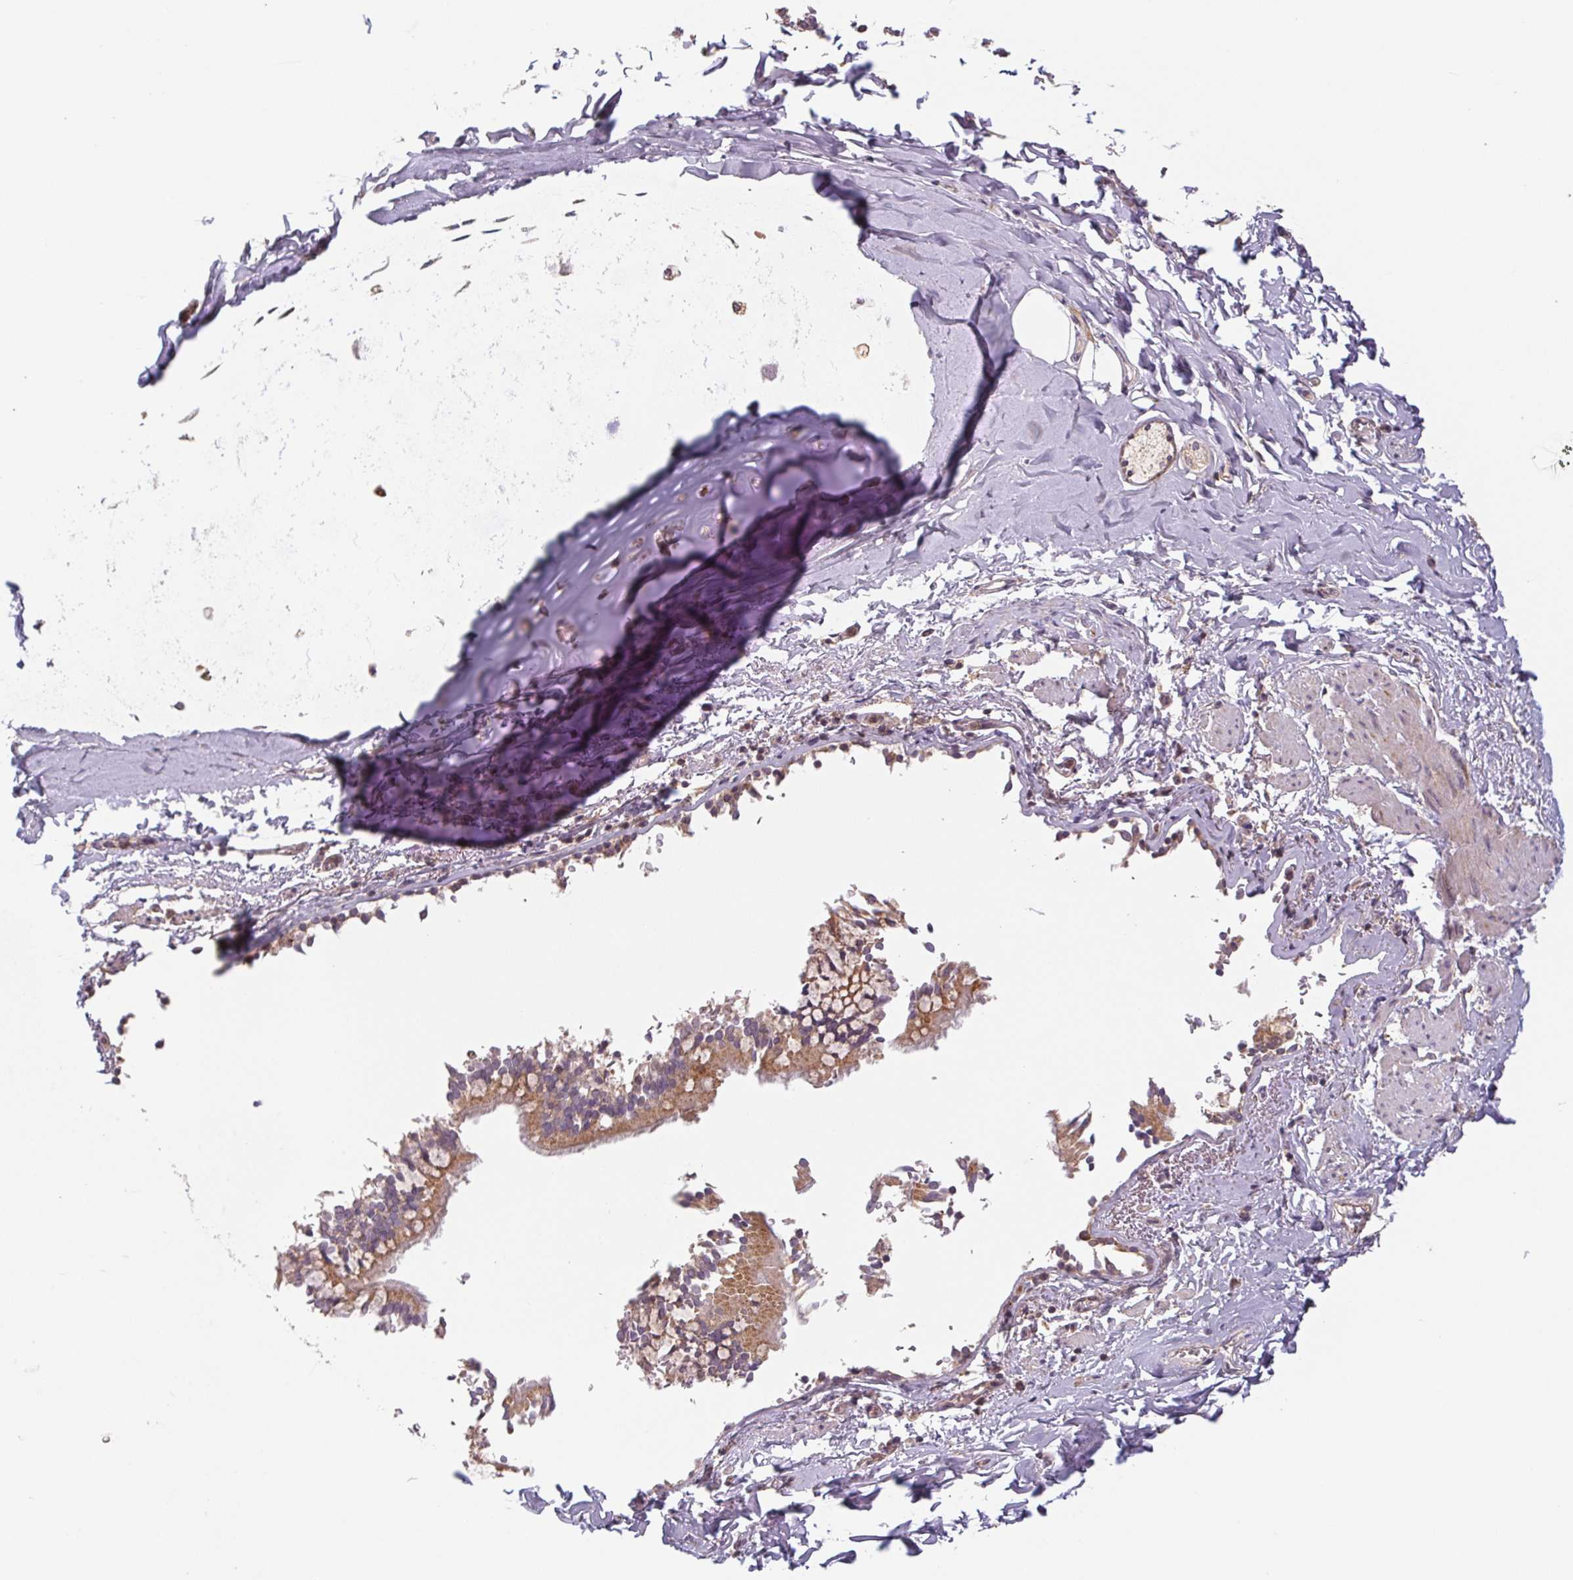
{"staining": {"intensity": "weak", "quantity": "<25%", "location": "cytoplasmic/membranous"}, "tissue": "adipose tissue", "cell_type": "Adipocytes", "image_type": "normal", "snomed": [{"axis": "morphology", "description": "Normal tissue, NOS"}, {"axis": "topography", "description": "Cartilage tissue"}, {"axis": "topography", "description": "Bronchus"}, {"axis": "topography", "description": "Peripheral nerve tissue"}], "caption": "Immunohistochemistry (IHC) image of unremarkable human adipose tissue stained for a protein (brown), which shows no positivity in adipocytes.", "gene": "MTHFD1L", "patient": {"sex": "male", "age": 67}}